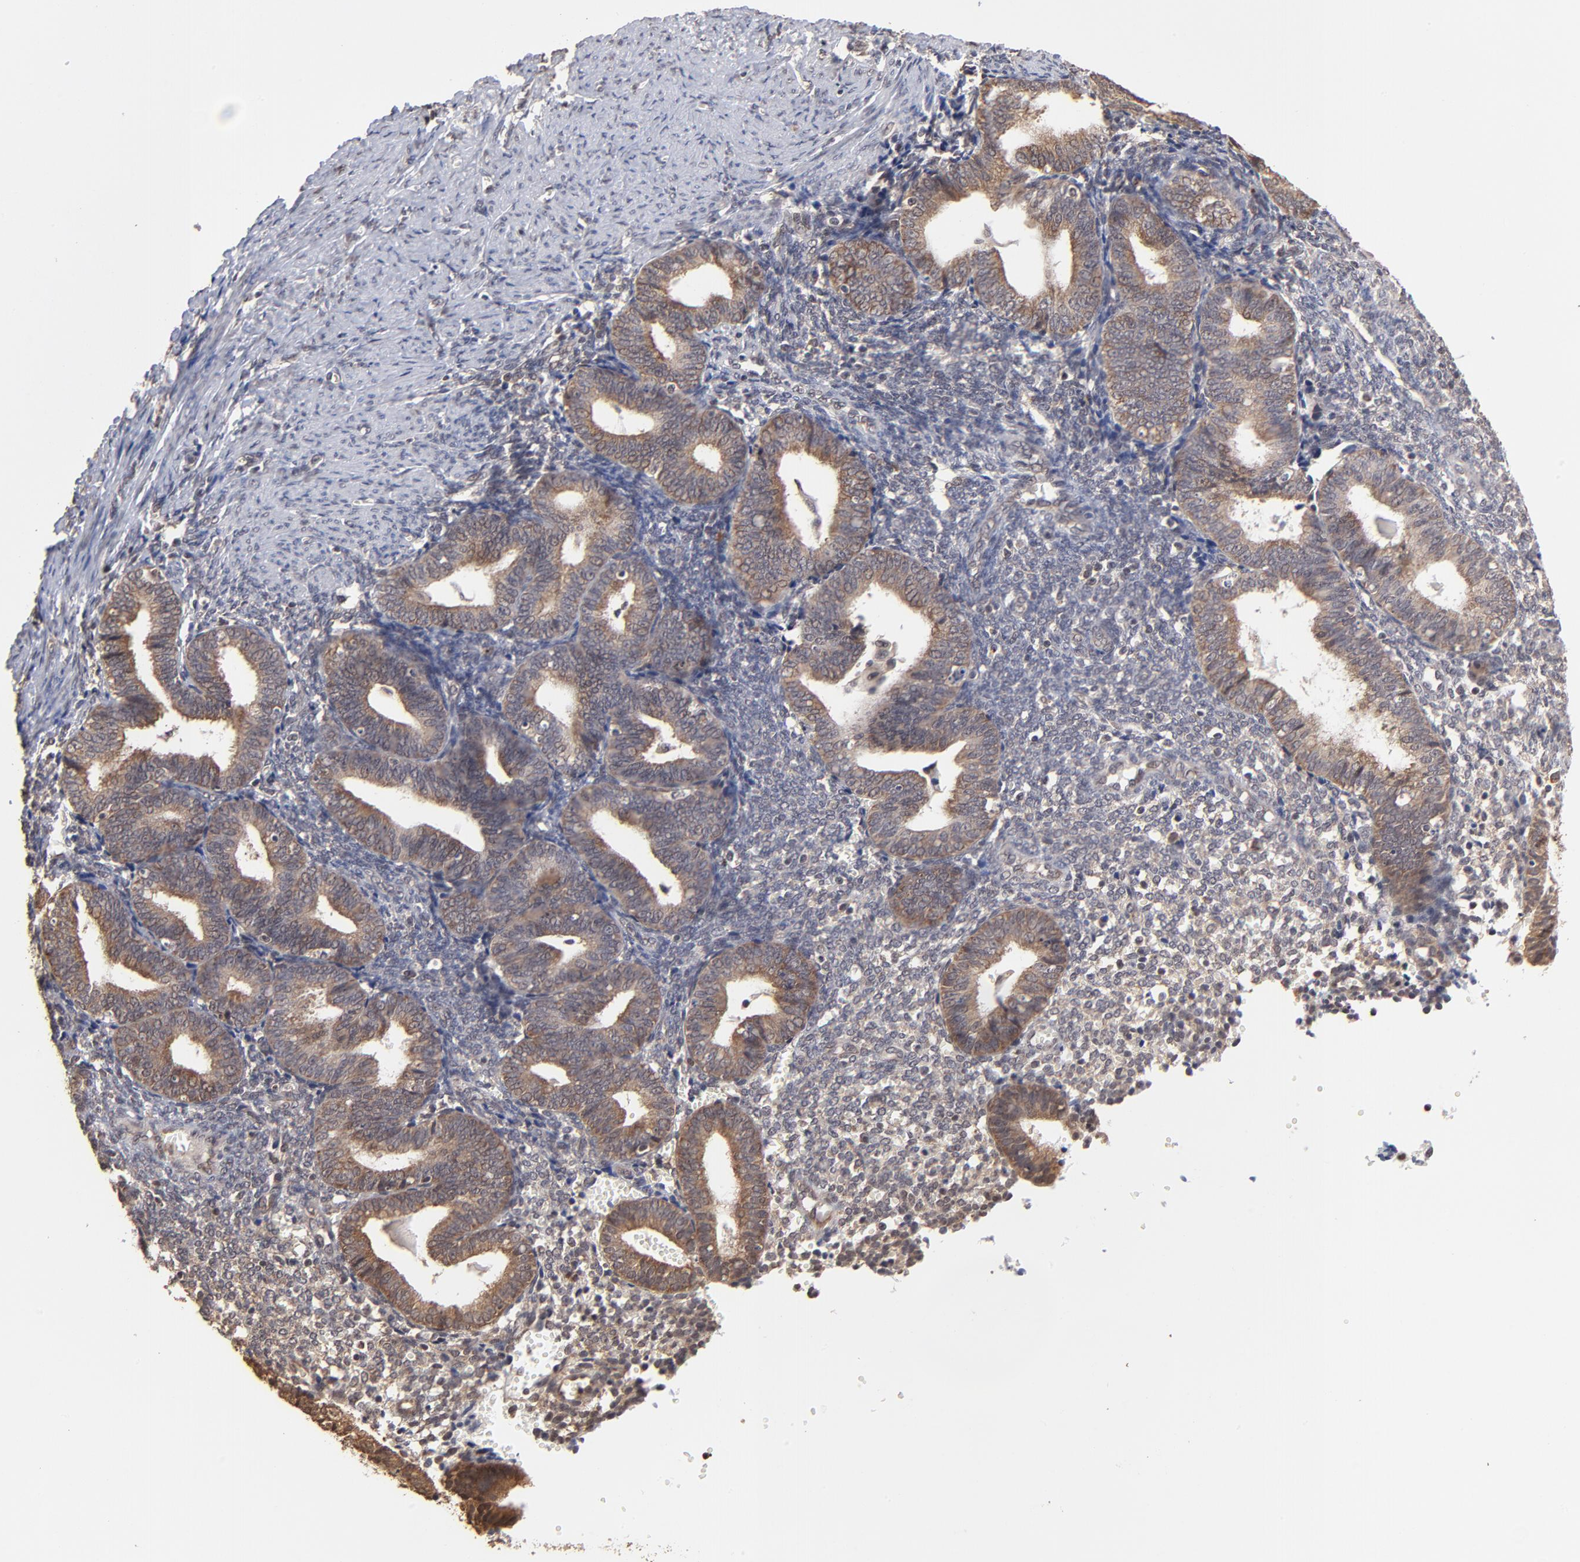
{"staining": {"intensity": "negative", "quantity": "none", "location": "none"}, "tissue": "endometrium", "cell_type": "Cells in endometrial stroma", "image_type": "normal", "snomed": [{"axis": "morphology", "description": "Normal tissue, NOS"}, {"axis": "topography", "description": "Endometrium"}], "caption": "High magnification brightfield microscopy of normal endometrium stained with DAB (3,3'-diaminobenzidine) (brown) and counterstained with hematoxylin (blue): cells in endometrial stroma show no significant positivity. (DAB IHC visualized using brightfield microscopy, high magnification).", "gene": "BRPF1", "patient": {"sex": "female", "age": 61}}